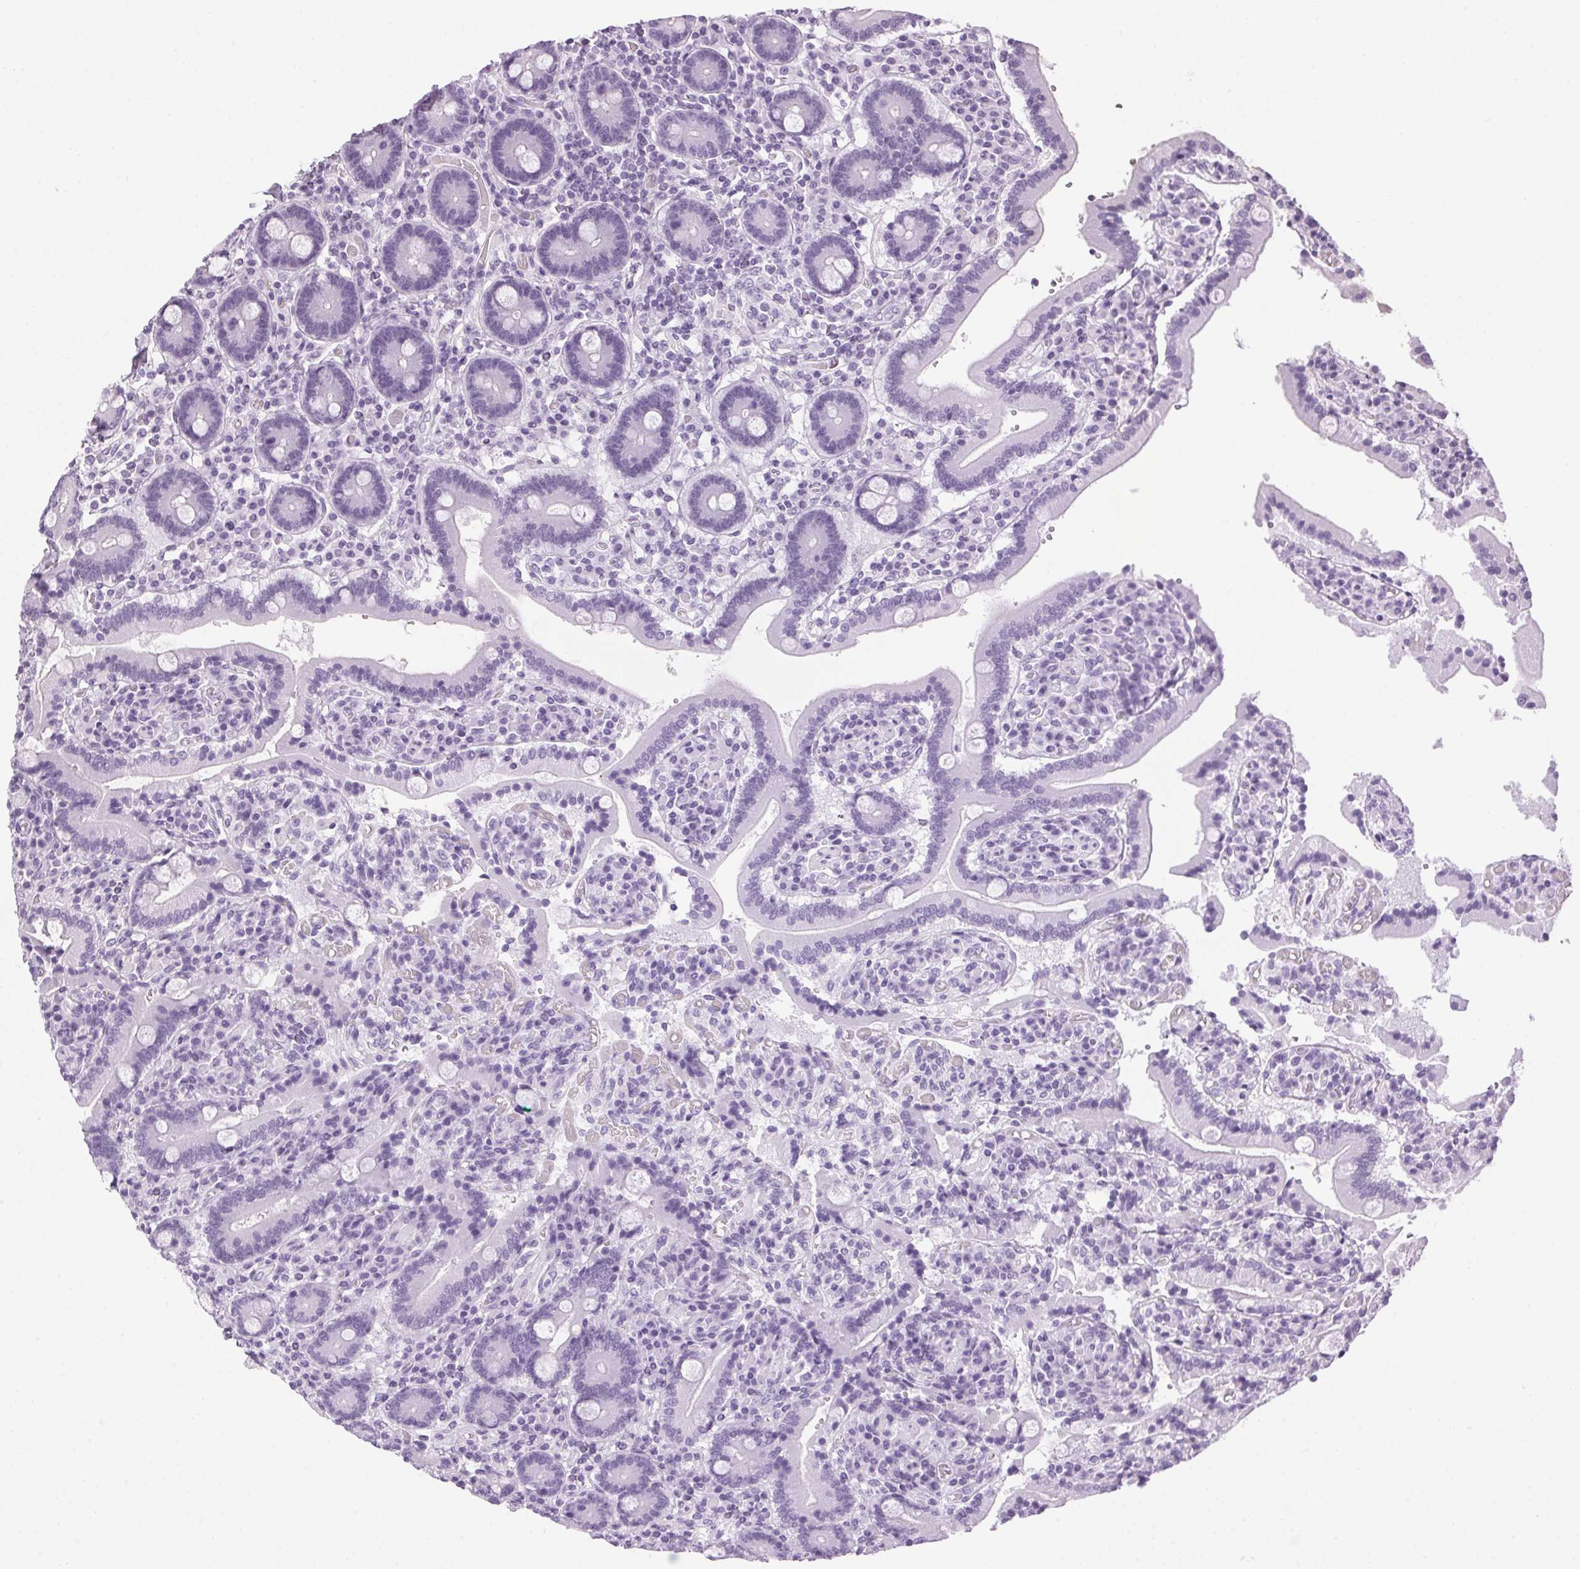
{"staining": {"intensity": "negative", "quantity": "none", "location": "none"}, "tissue": "duodenum", "cell_type": "Glandular cells", "image_type": "normal", "snomed": [{"axis": "morphology", "description": "Normal tissue, NOS"}, {"axis": "topography", "description": "Duodenum"}], "caption": "A high-resolution micrograph shows immunohistochemistry (IHC) staining of normal duodenum, which demonstrates no significant expression in glandular cells.", "gene": "SP7", "patient": {"sex": "female", "age": 62}}